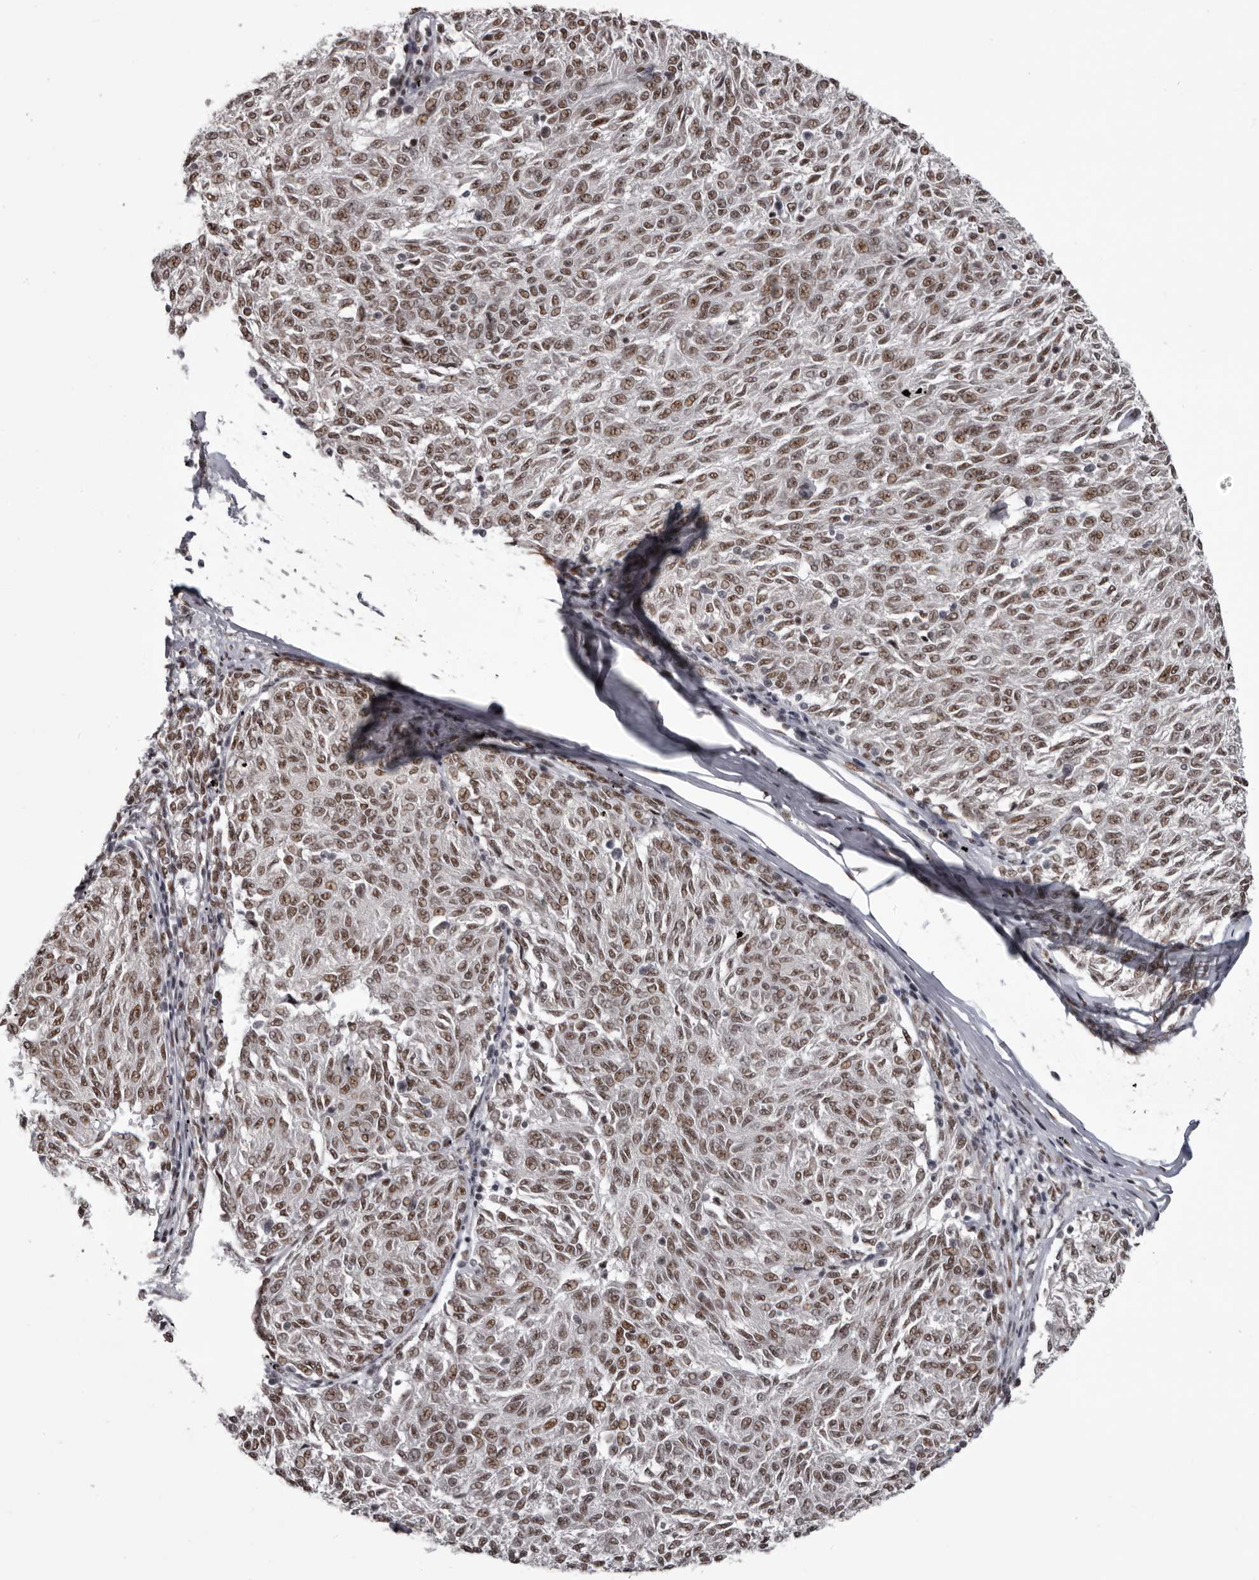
{"staining": {"intensity": "moderate", "quantity": ">75%", "location": "nuclear"}, "tissue": "melanoma", "cell_type": "Tumor cells", "image_type": "cancer", "snomed": [{"axis": "morphology", "description": "Malignant melanoma, NOS"}, {"axis": "topography", "description": "Skin"}], "caption": "About >75% of tumor cells in malignant melanoma show moderate nuclear protein staining as visualized by brown immunohistochemical staining.", "gene": "NUMA1", "patient": {"sex": "female", "age": 72}}